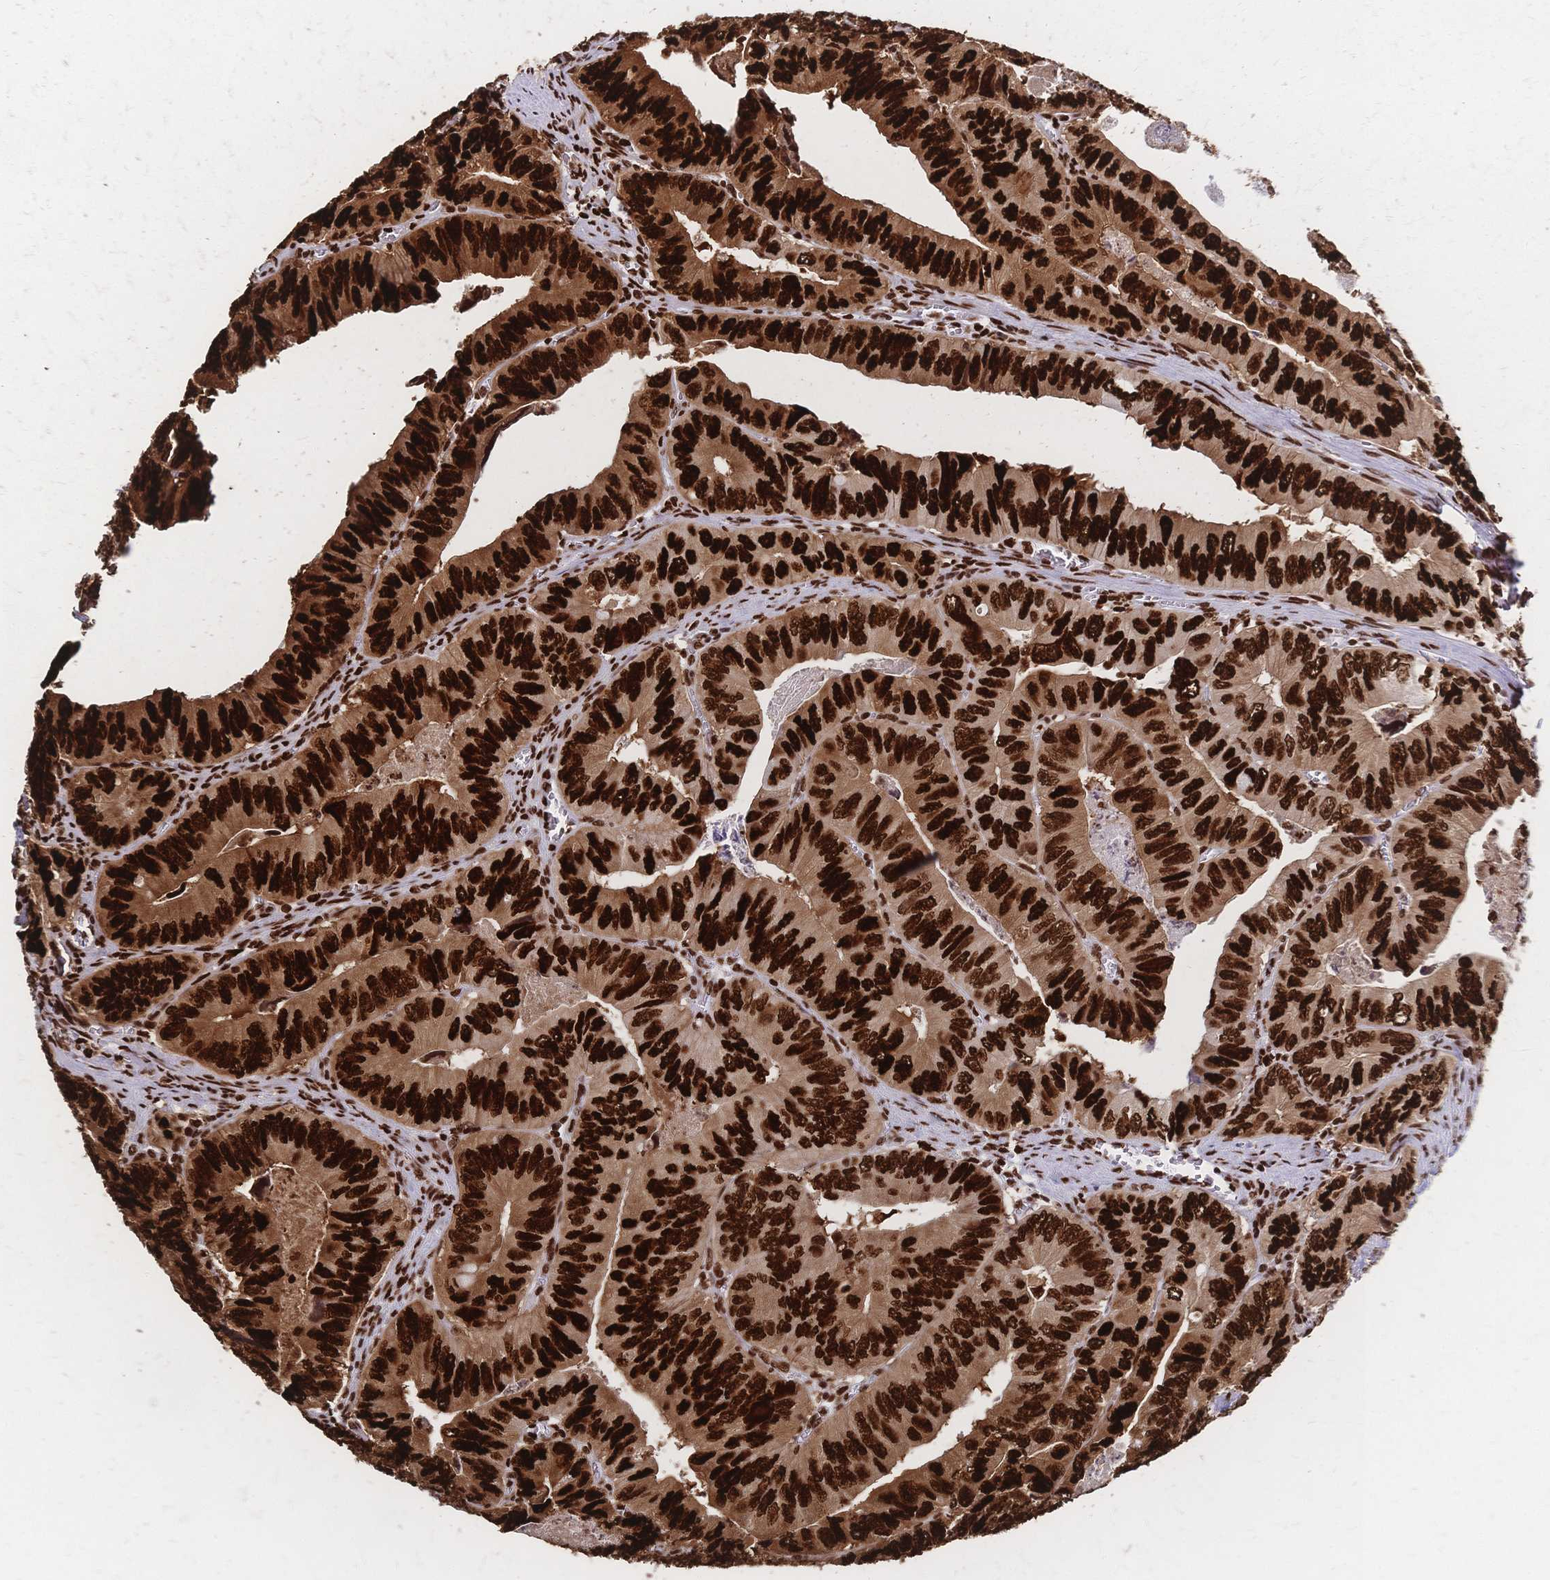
{"staining": {"intensity": "strong", "quantity": ">75%", "location": "nuclear"}, "tissue": "colorectal cancer", "cell_type": "Tumor cells", "image_type": "cancer", "snomed": [{"axis": "morphology", "description": "Adenocarcinoma, NOS"}, {"axis": "topography", "description": "Colon"}], "caption": "Tumor cells display high levels of strong nuclear positivity in about >75% of cells in colorectal cancer (adenocarcinoma).", "gene": "HDGF", "patient": {"sex": "female", "age": 84}}